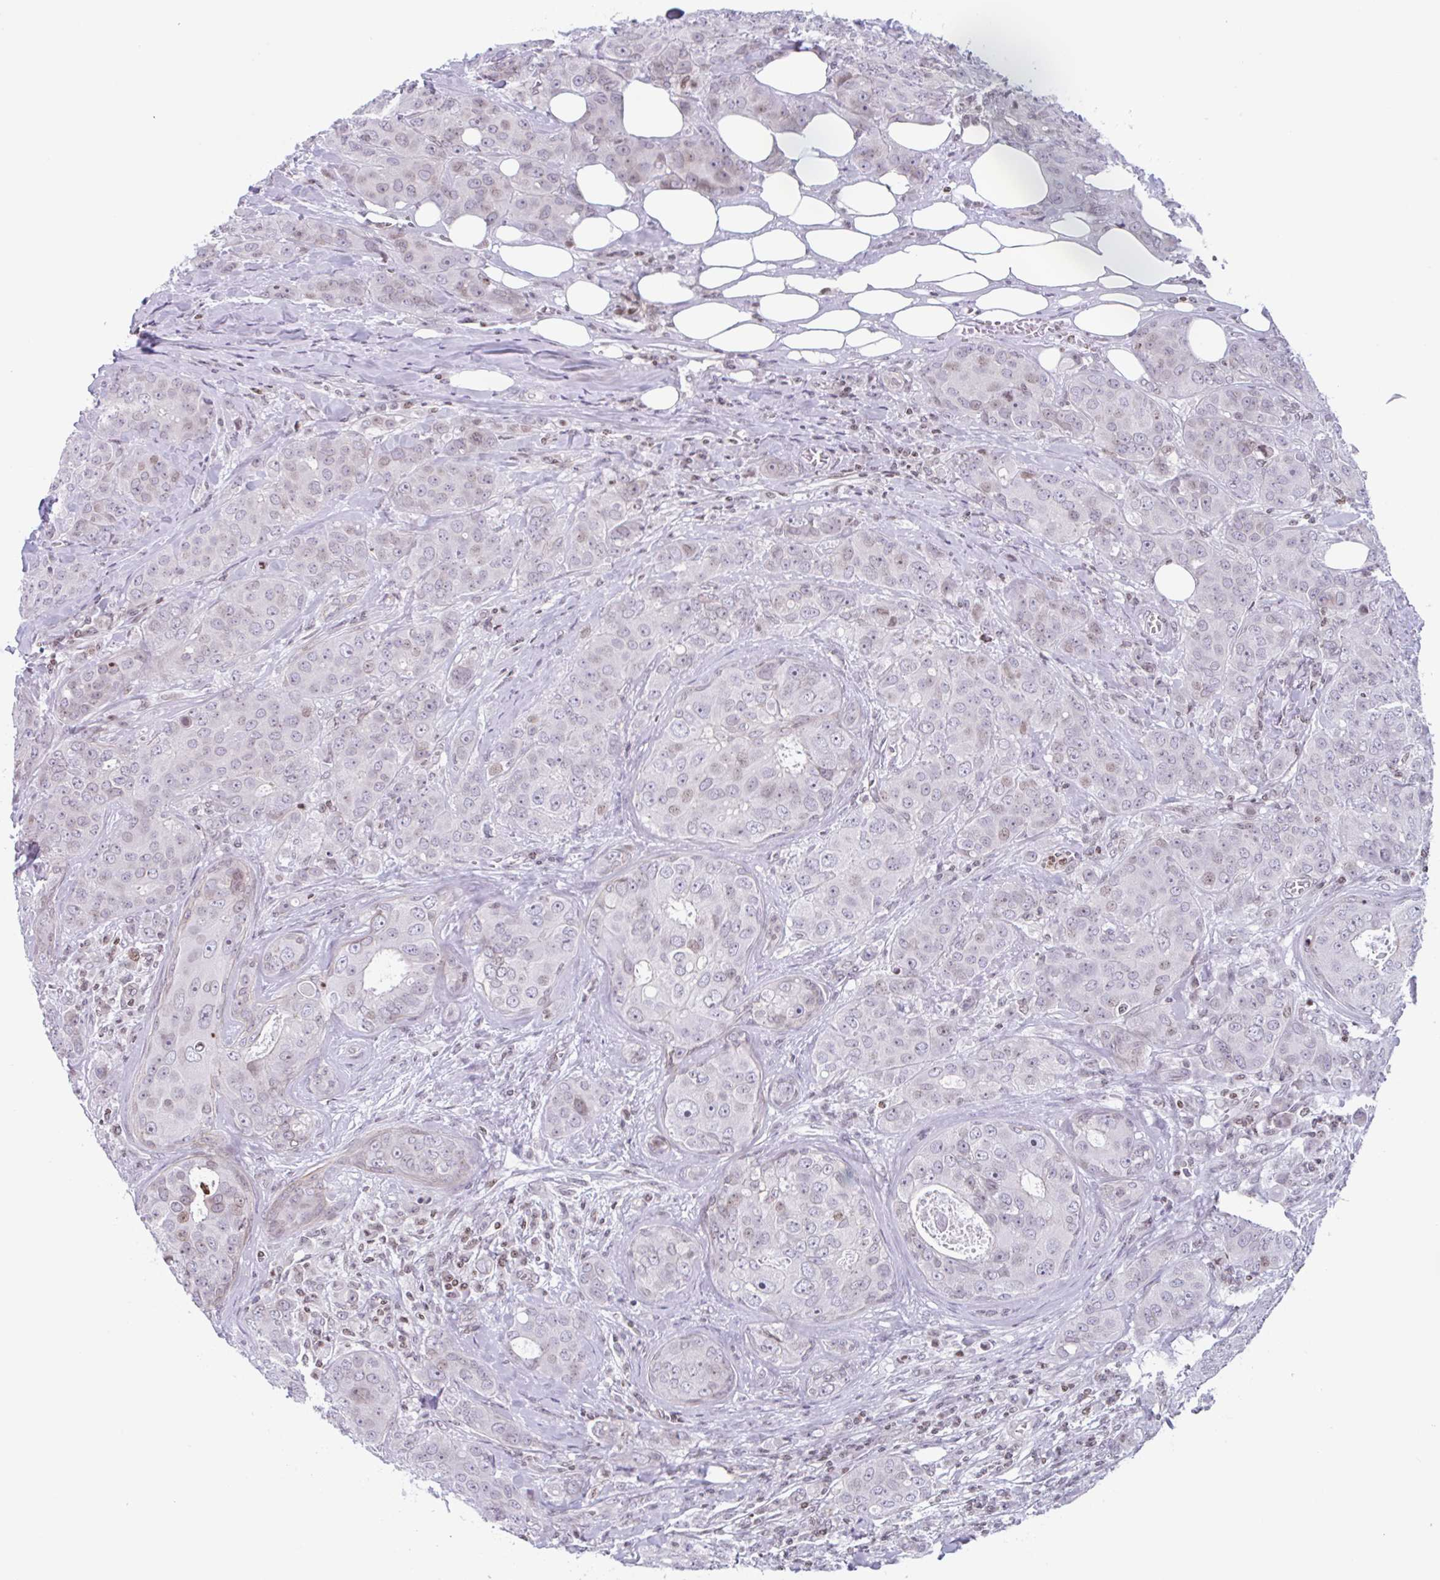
{"staining": {"intensity": "weak", "quantity": "25%-75%", "location": "nuclear"}, "tissue": "breast cancer", "cell_type": "Tumor cells", "image_type": "cancer", "snomed": [{"axis": "morphology", "description": "Duct carcinoma"}, {"axis": "topography", "description": "Breast"}], "caption": "The image reveals immunohistochemical staining of breast cancer (infiltrating ductal carcinoma). There is weak nuclear expression is seen in about 25%-75% of tumor cells.", "gene": "NOL6", "patient": {"sex": "female", "age": 43}}